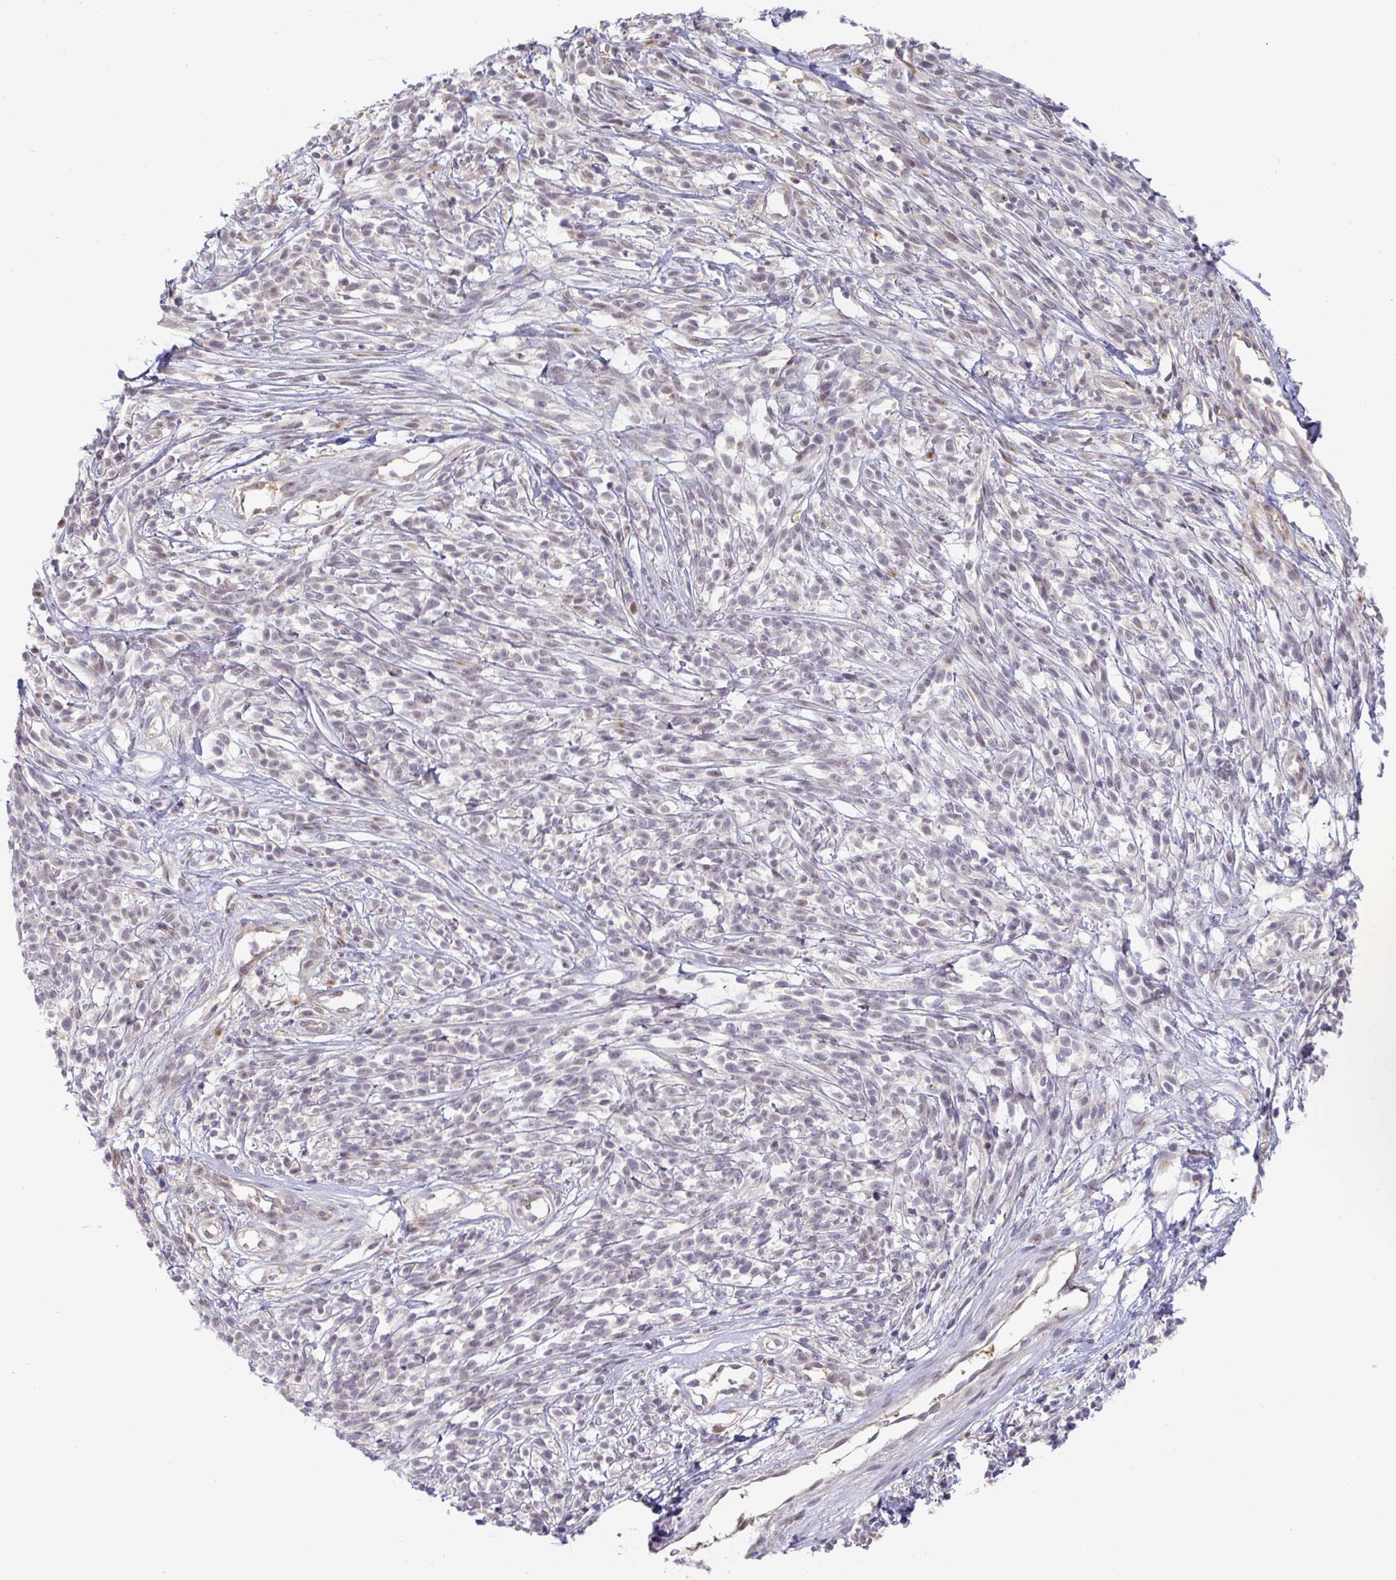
{"staining": {"intensity": "negative", "quantity": "none", "location": "none"}, "tissue": "melanoma", "cell_type": "Tumor cells", "image_type": "cancer", "snomed": [{"axis": "morphology", "description": "Malignant melanoma, NOS"}, {"axis": "topography", "description": "Skin"}, {"axis": "topography", "description": "Skin of trunk"}], "caption": "Tumor cells are negative for brown protein staining in malignant melanoma.", "gene": "GSDMB", "patient": {"sex": "male", "age": 74}}